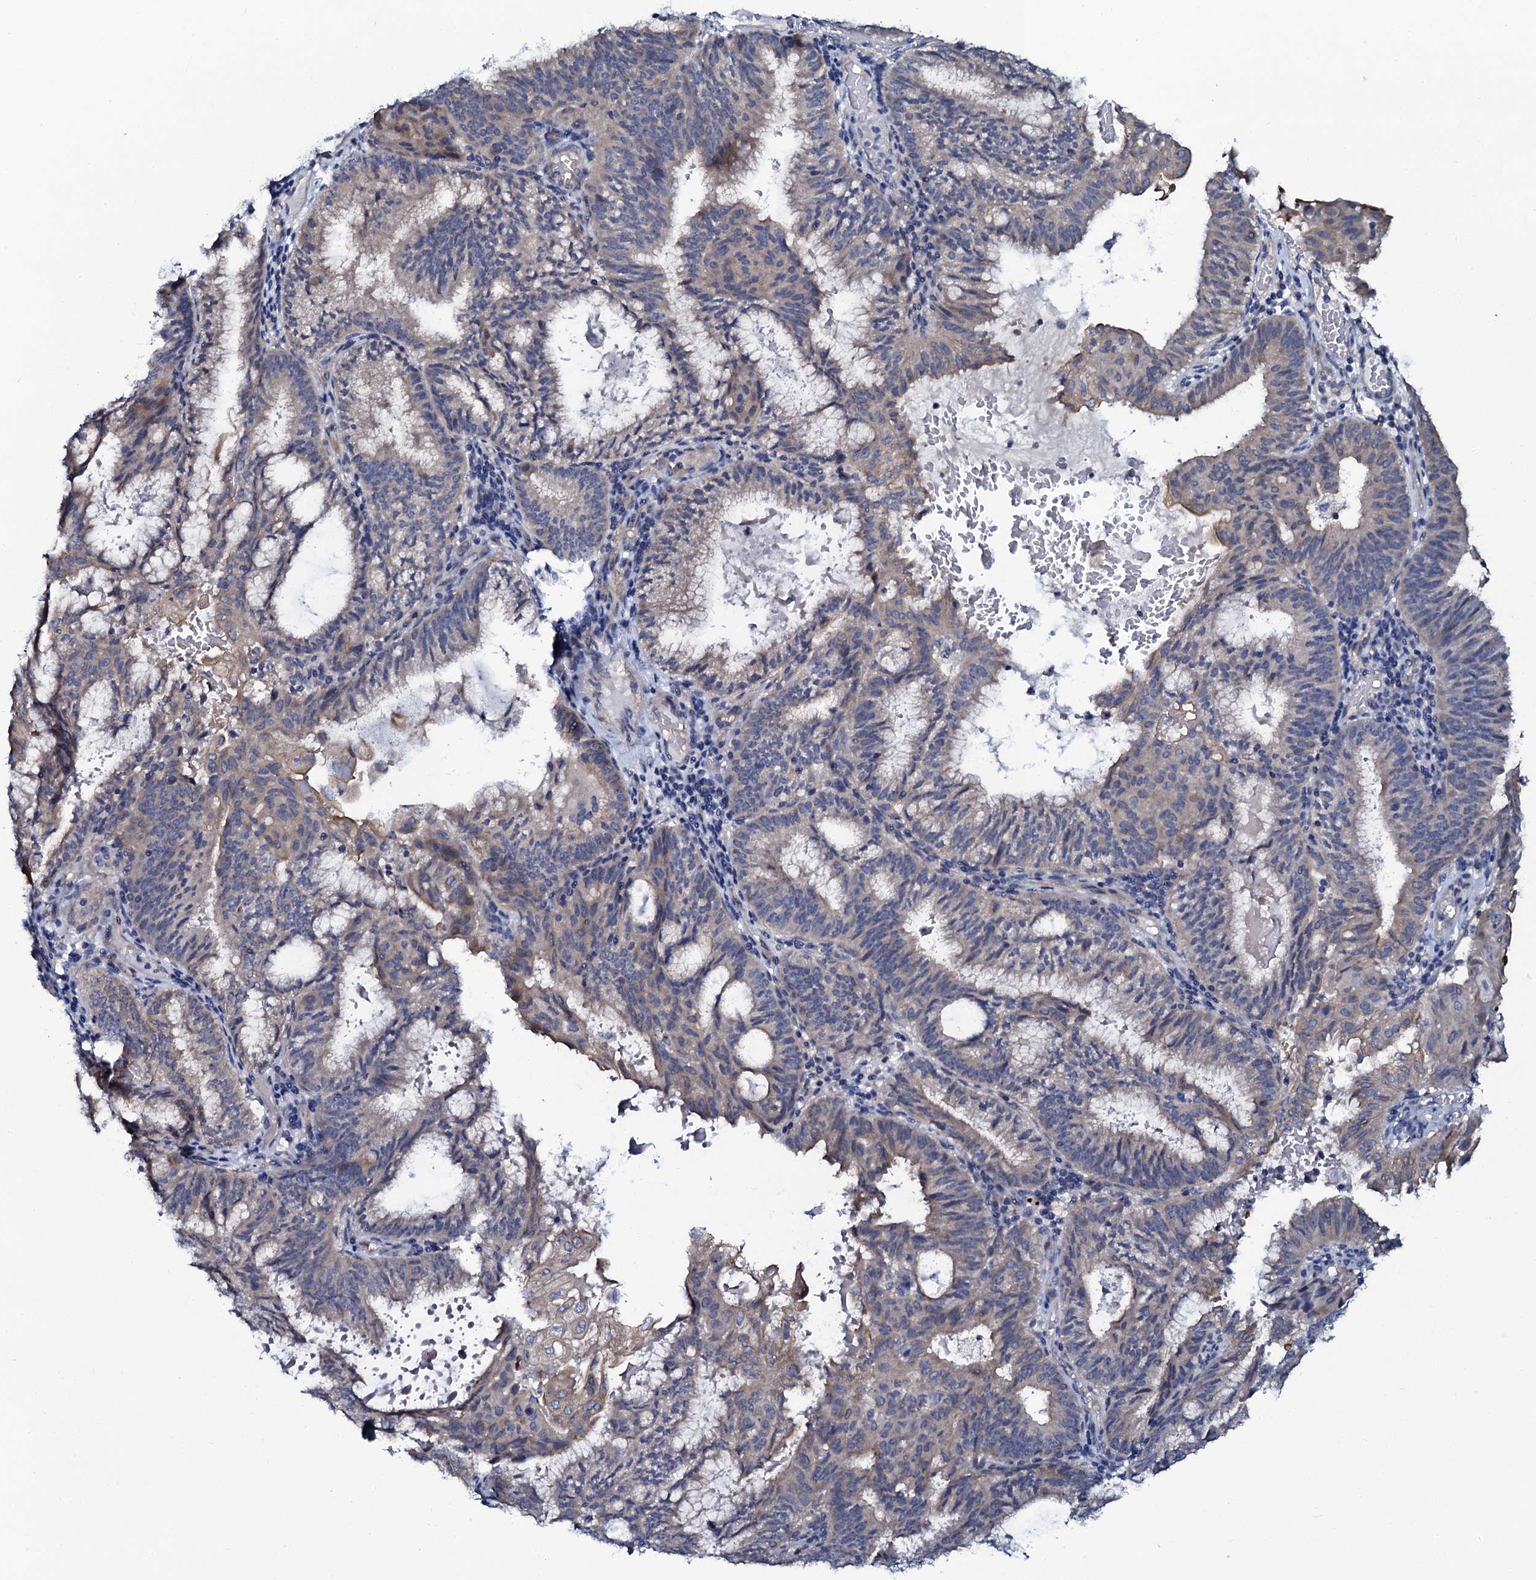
{"staining": {"intensity": "weak", "quantity": "<25%", "location": "cytoplasmic/membranous"}, "tissue": "endometrial cancer", "cell_type": "Tumor cells", "image_type": "cancer", "snomed": [{"axis": "morphology", "description": "Adenocarcinoma, NOS"}, {"axis": "topography", "description": "Endometrium"}], "caption": "IHC of adenocarcinoma (endometrial) displays no staining in tumor cells.", "gene": "C10orf88", "patient": {"sex": "female", "age": 49}}